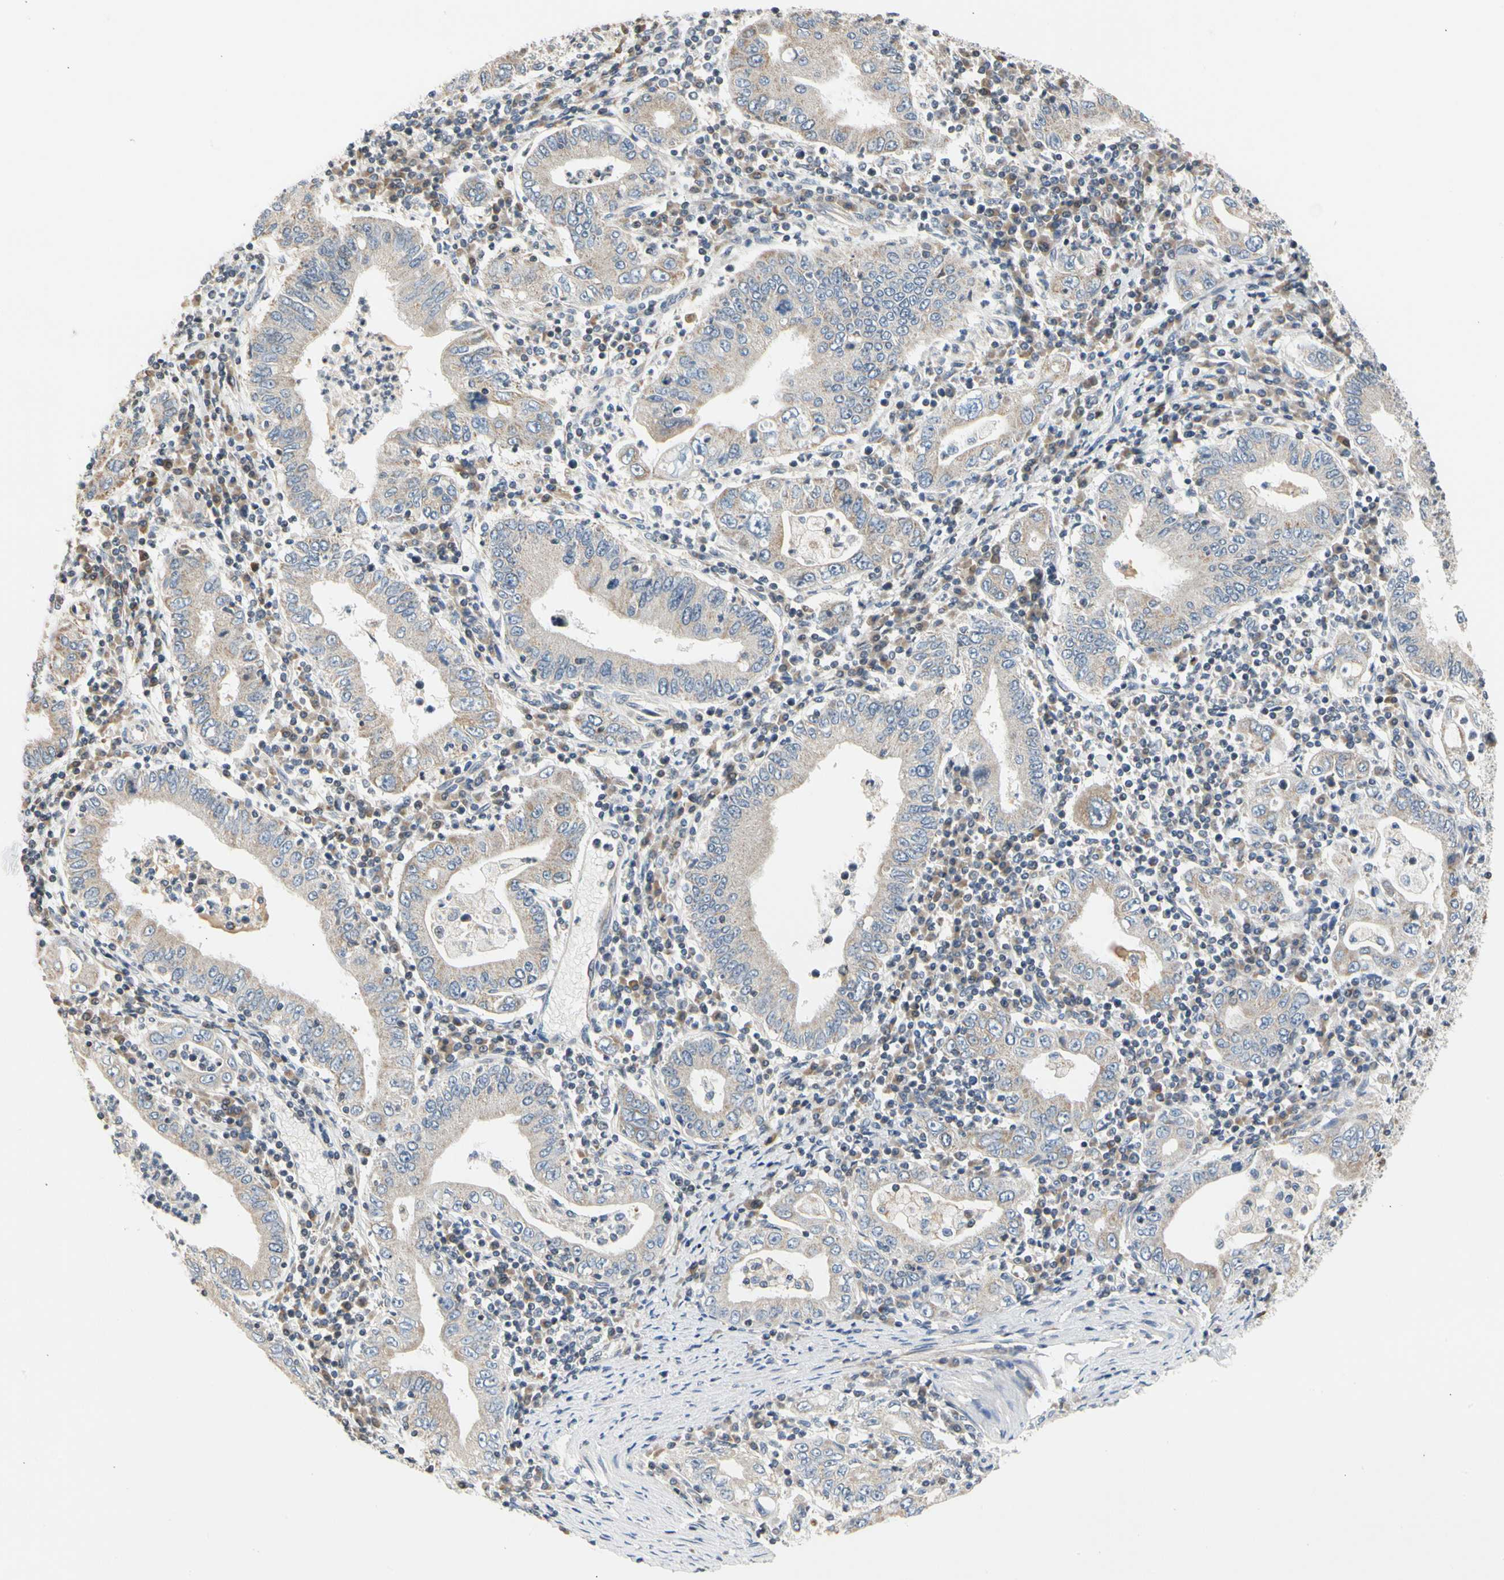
{"staining": {"intensity": "weak", "quantity": ">75%", "location": "cytoplasmic/membranous"}, "tissue": "stomach cancer", "cell_type": "Tumor cells", "image_type": "cancer", "snomed": [{"axis": "morphology", "description": "Normal tissue, NOS"}, {"axis": "morphology", "description": "Adenocarcinoma, NOS"}, {"axis": "topography", "description": "Esophagus"}, {"axis": "topography", "description": "Stomach, upper"}, {"axis": "topography", "description": "Peripheral nerve tissue"}], "caption": "Protein staining shows weak cytoplasmic/membranous positivity in about >75% of tumor cells in stomach cancer (adenocarcinoma).", "gene": "SOX30", "patient": {"sex": "male", "age": 62}}